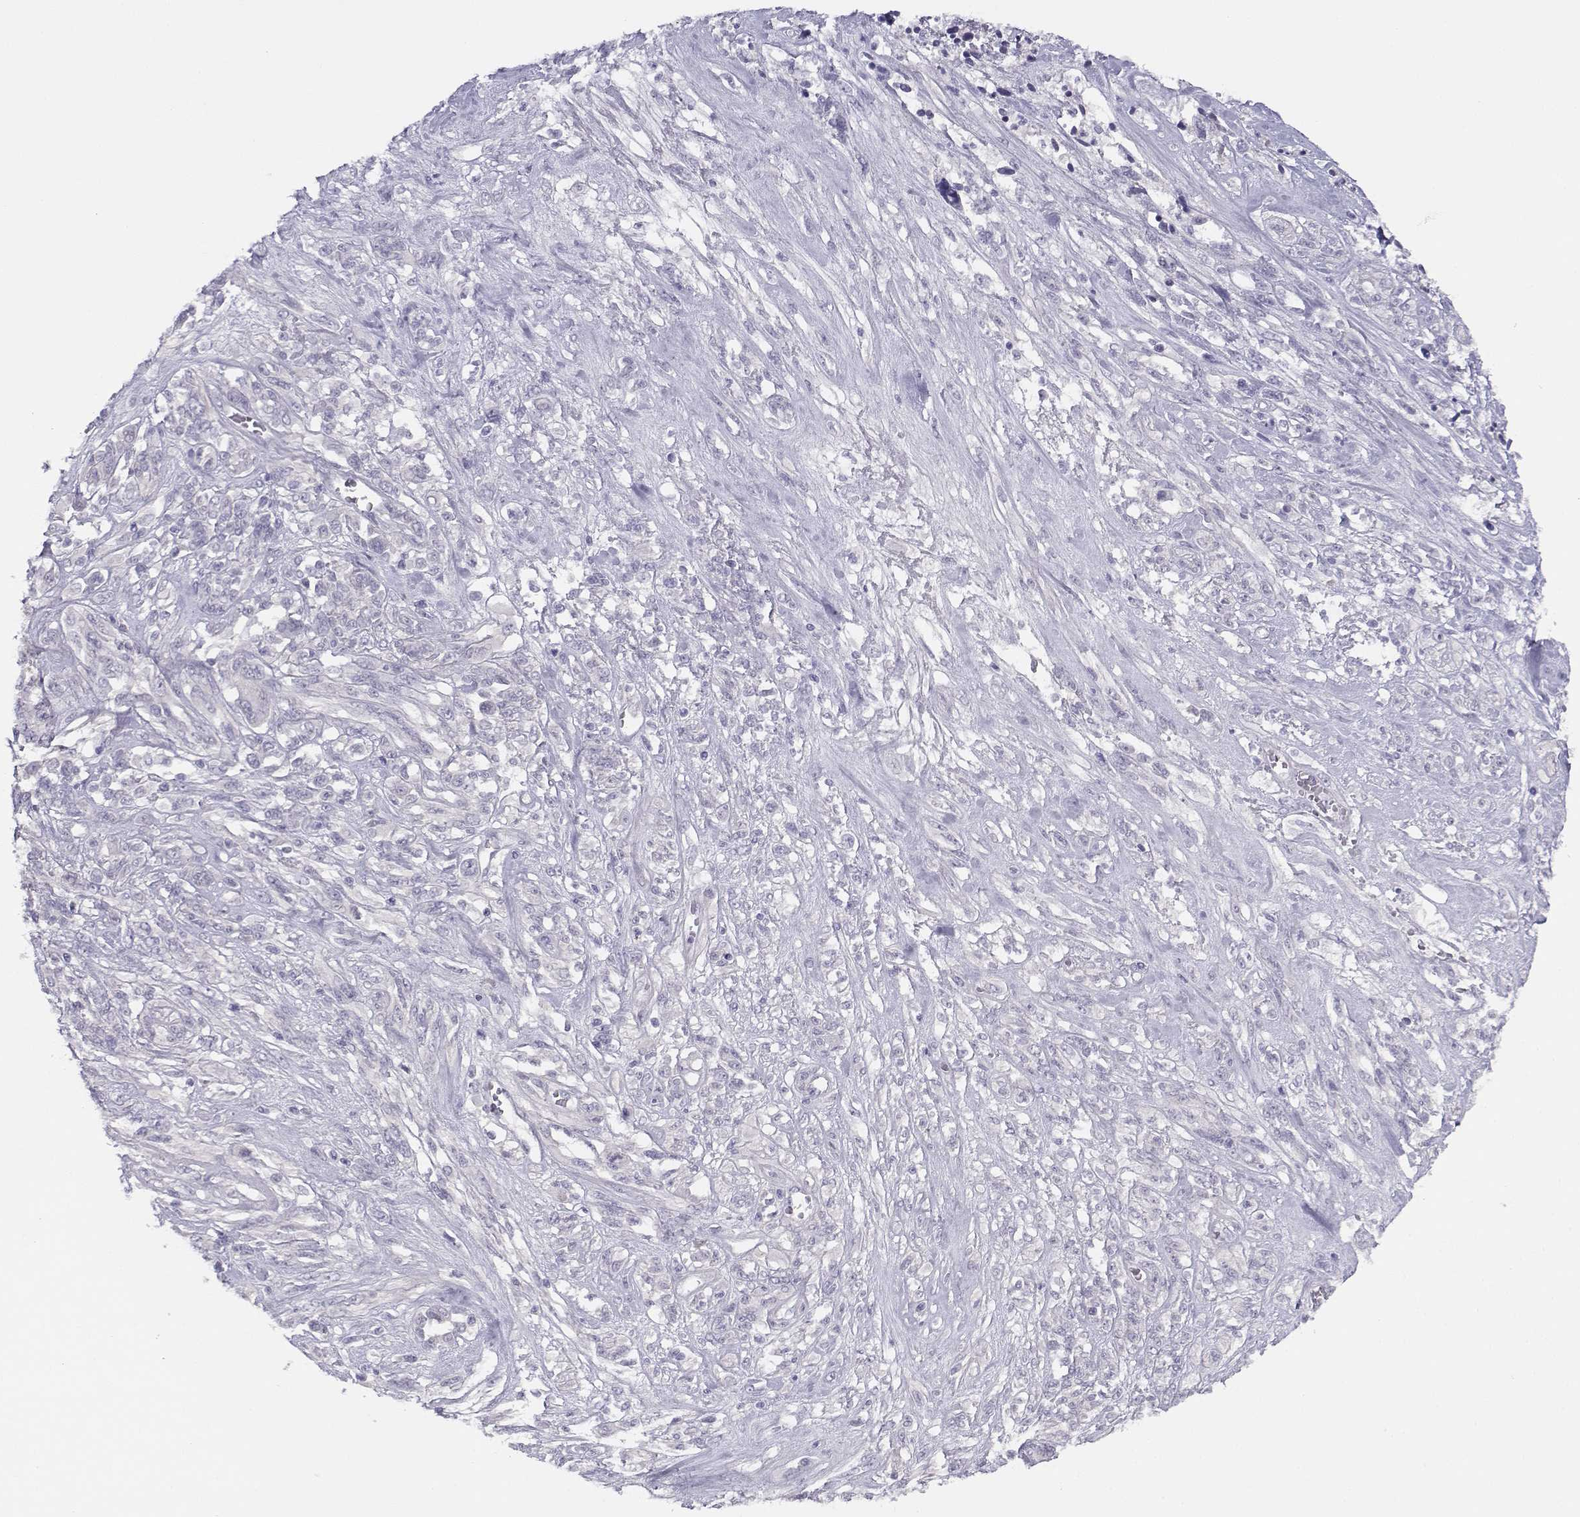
{"staining": {"intensity": "negative", "quantity": "none", "location": "none"}, "tissue": "melanoma", "cell_type": "Tumor cells", "image_type": "cancer", "snomed": [{"axis": "morphology", "description": "Malignant melanoma, NOS"}, {"axis": "topography", "description": "Skin"}], "caption": "Malignant melanoma was stained to show a protein in brown. There is no significant staining in tumor cells. Nuclei are stained in blue.", "gene": "CFAP77", "patient": {"sex": "female", "age": 91}}